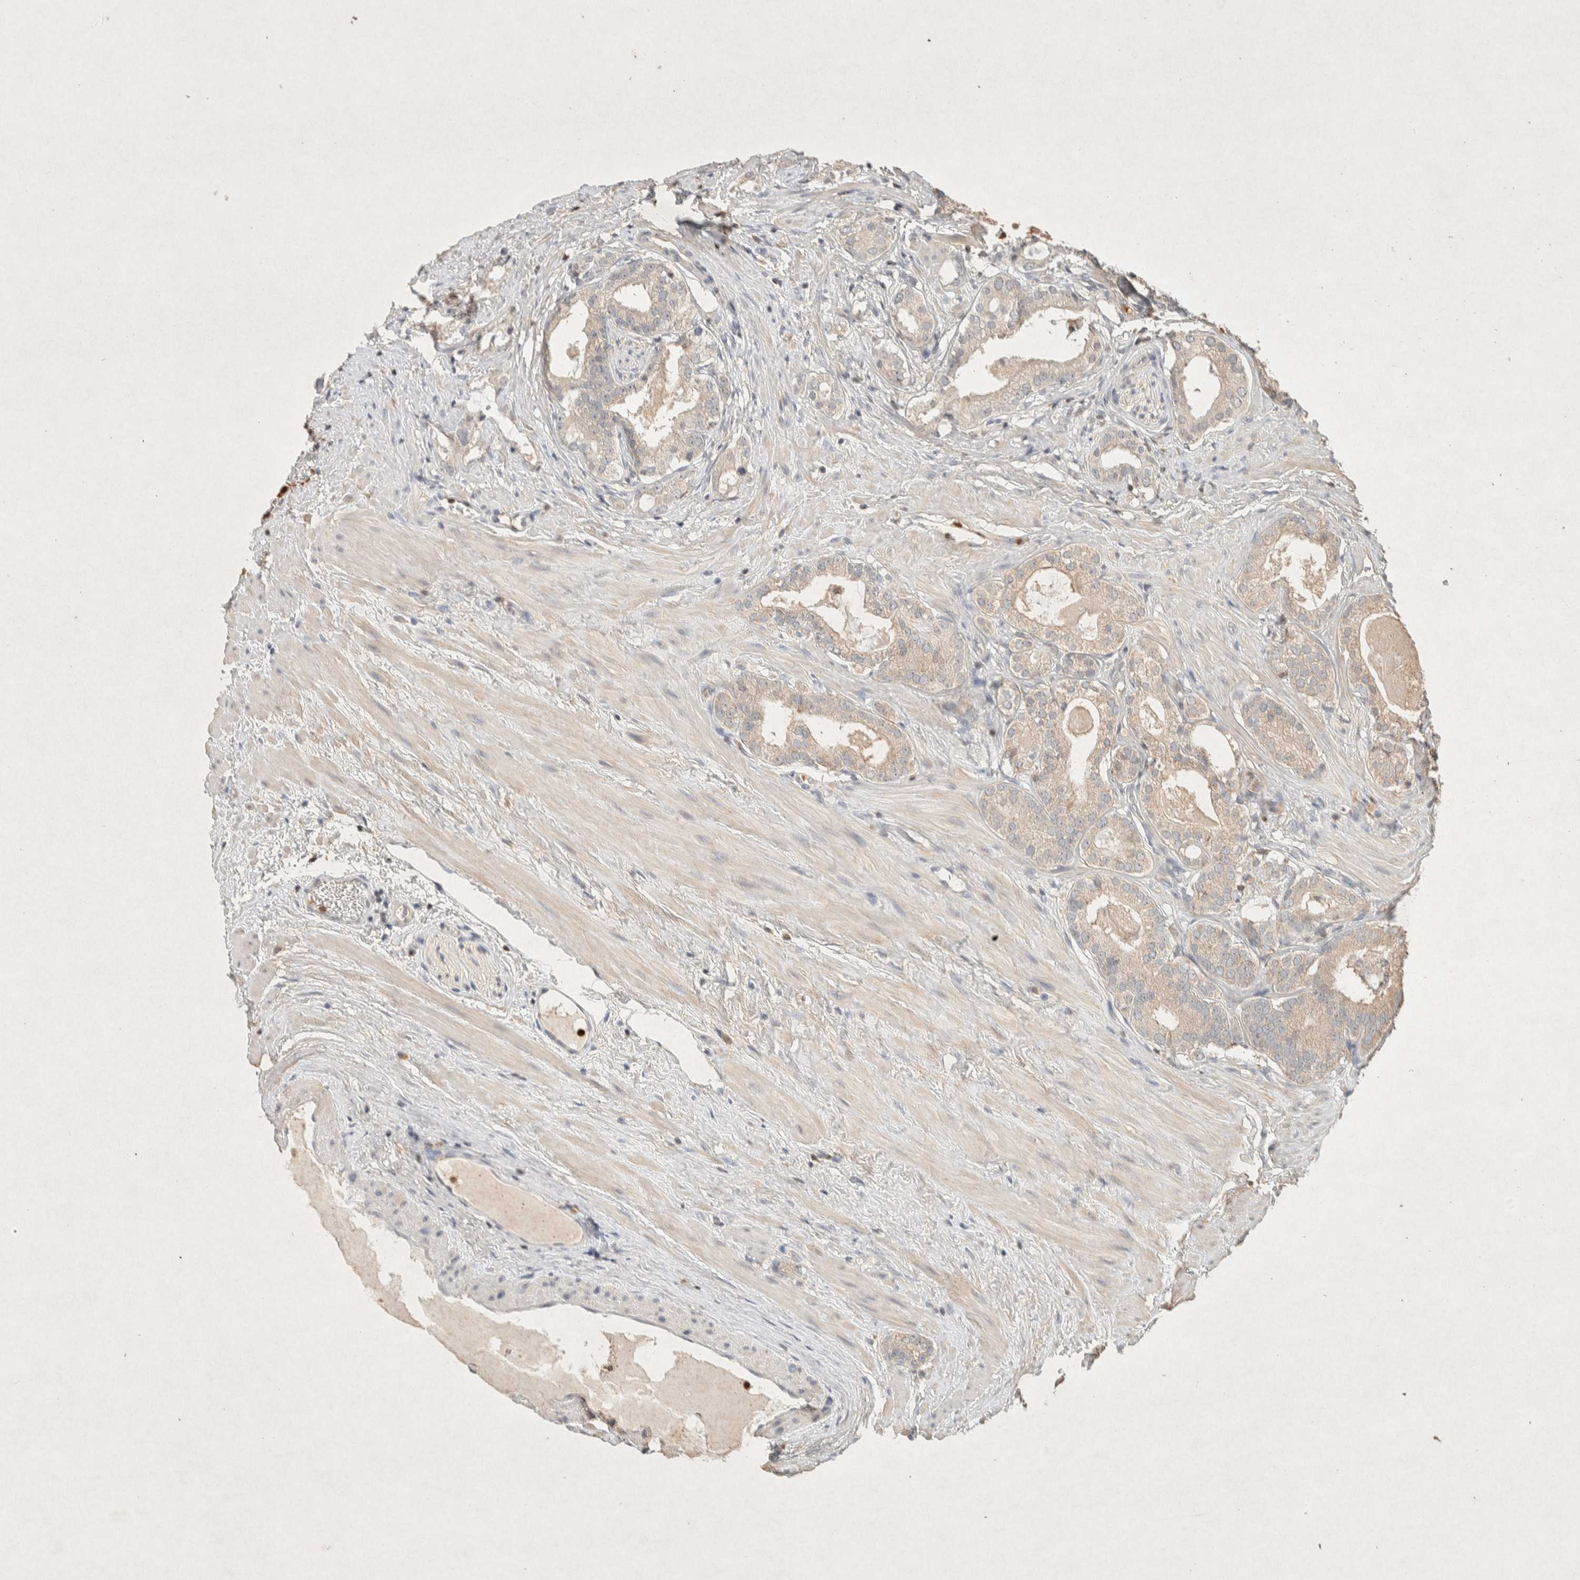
{"staining": {"intensity": "weak", "quantity": ">75%", "location": "cytoplasmic/membranous"}, "tissue": "prostate cancer", "cell_type": "Tumor cells", "image_type": "cancer", "snomed": [{"axis": "morphology", "description": "Adenocarcinoma, Low grade"}, {"axis": "topography", "description": "Prostate"}], "caption": "Prostate adenocarcinoma (low-grade) stained for a protein demonstrates weak cytoplasmic/membranous positivity in tumor cells. The staining was performed using DAB (3,3'-diaminobenzidine), with brown indicating positive protein expression. Nuclei are stained blue with hematoxylin.", "gene": "RAC2", "patient": {"sex": "male", "age": 59}}